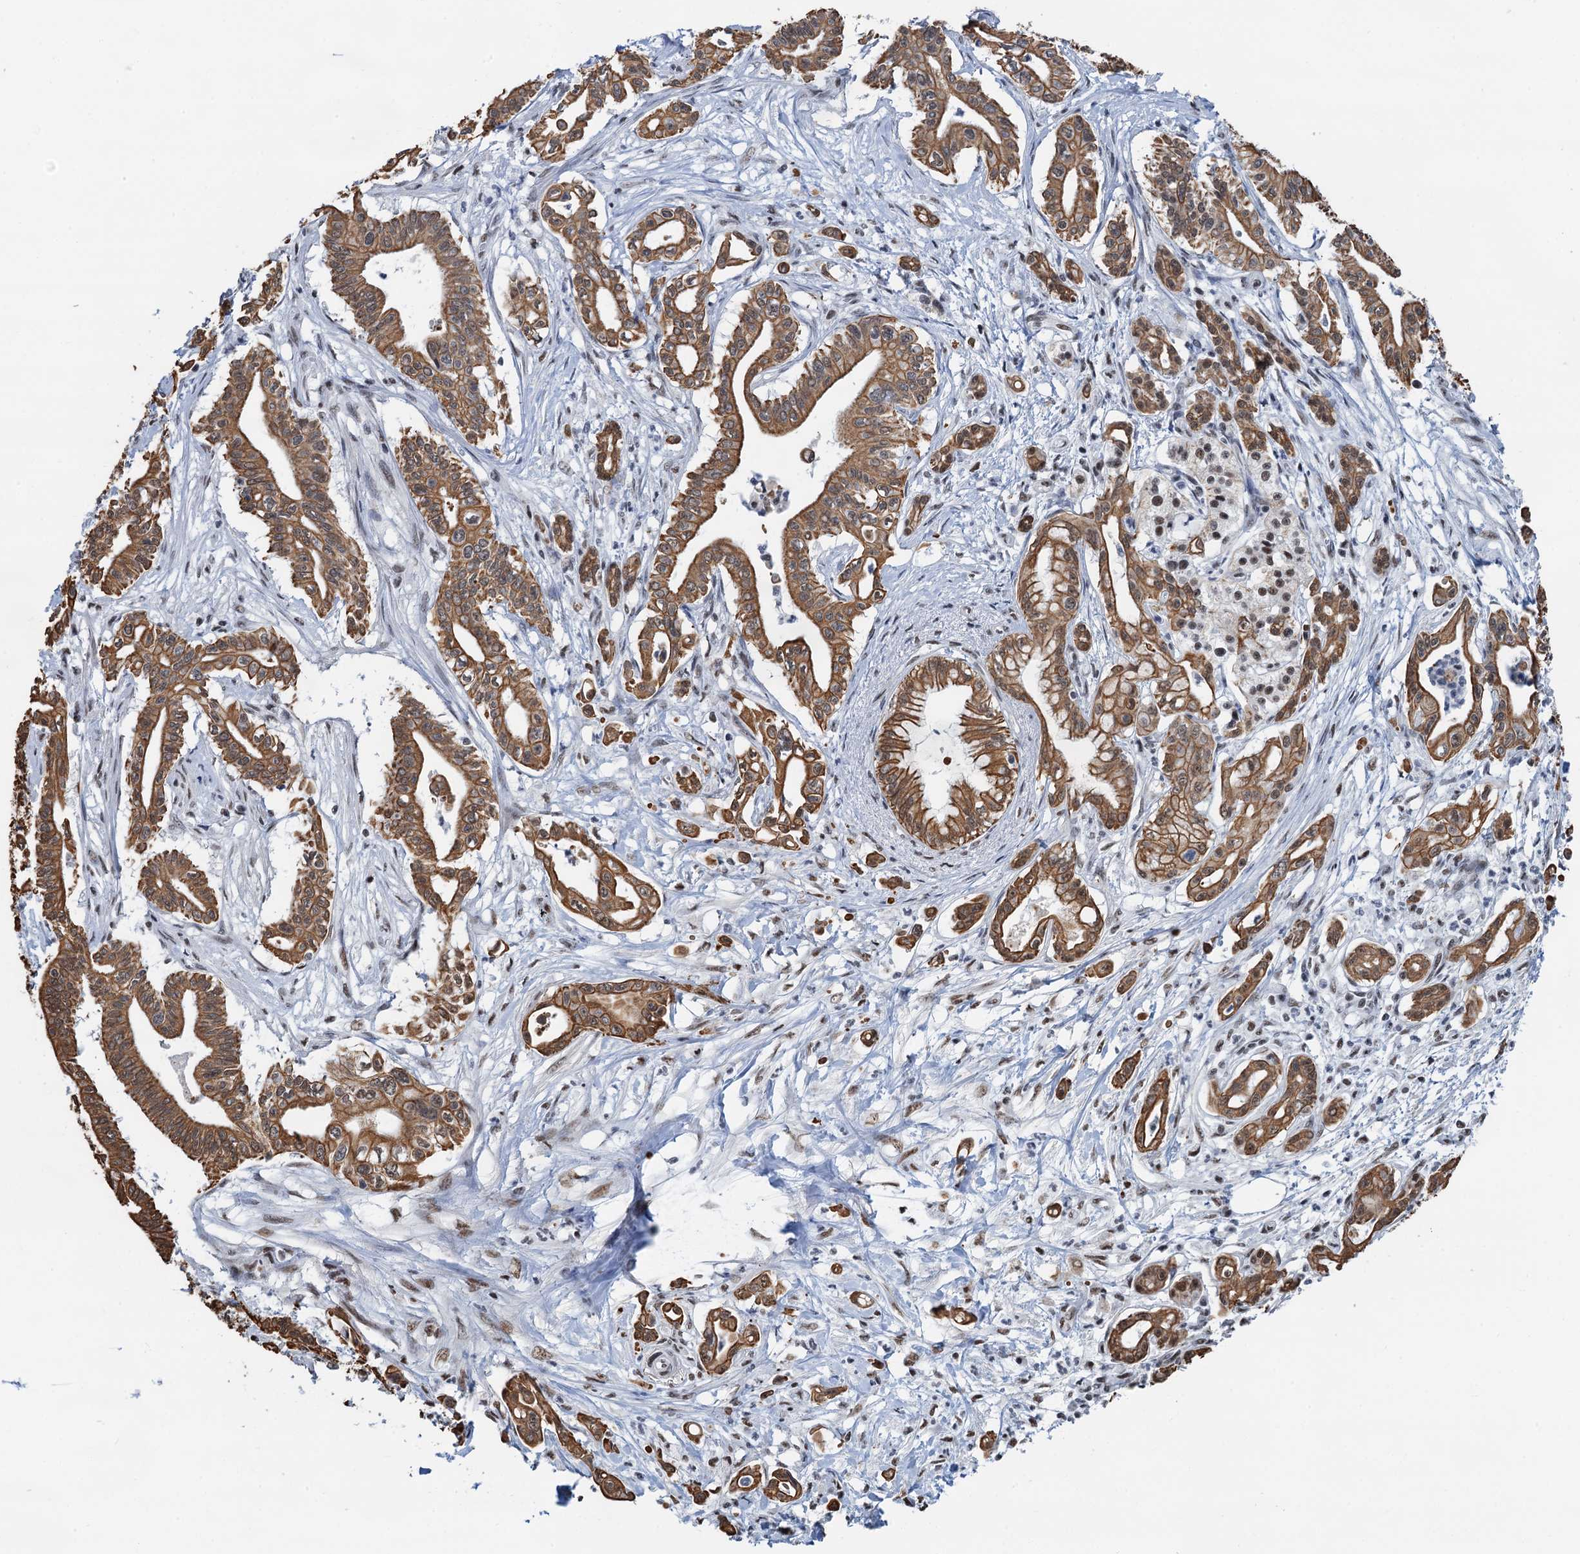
{"staining": {"intensity": "strong", "quantity": ">75%", "location": "cytoplasmic/membranous"}, "tissue": "pancreatic cancer", "cell_type": "Tumor cells", "image_type": "cancer", "snomed": [{"axis": "morphology", "description": "Adenocarcinoma, NOS"}, {"axis": "topography", "description": "Pancreas"}], "caption": "Adenocarcinoma (pancreatic) tissue displays strong cytoplasmic/membranous expression in approximately >75% of tumor cells (brown staining indicates protein expression, while blue staining denotes nuclei).", "gene": "ZNF609", "patient": {"sex": "female", "age": 77}}